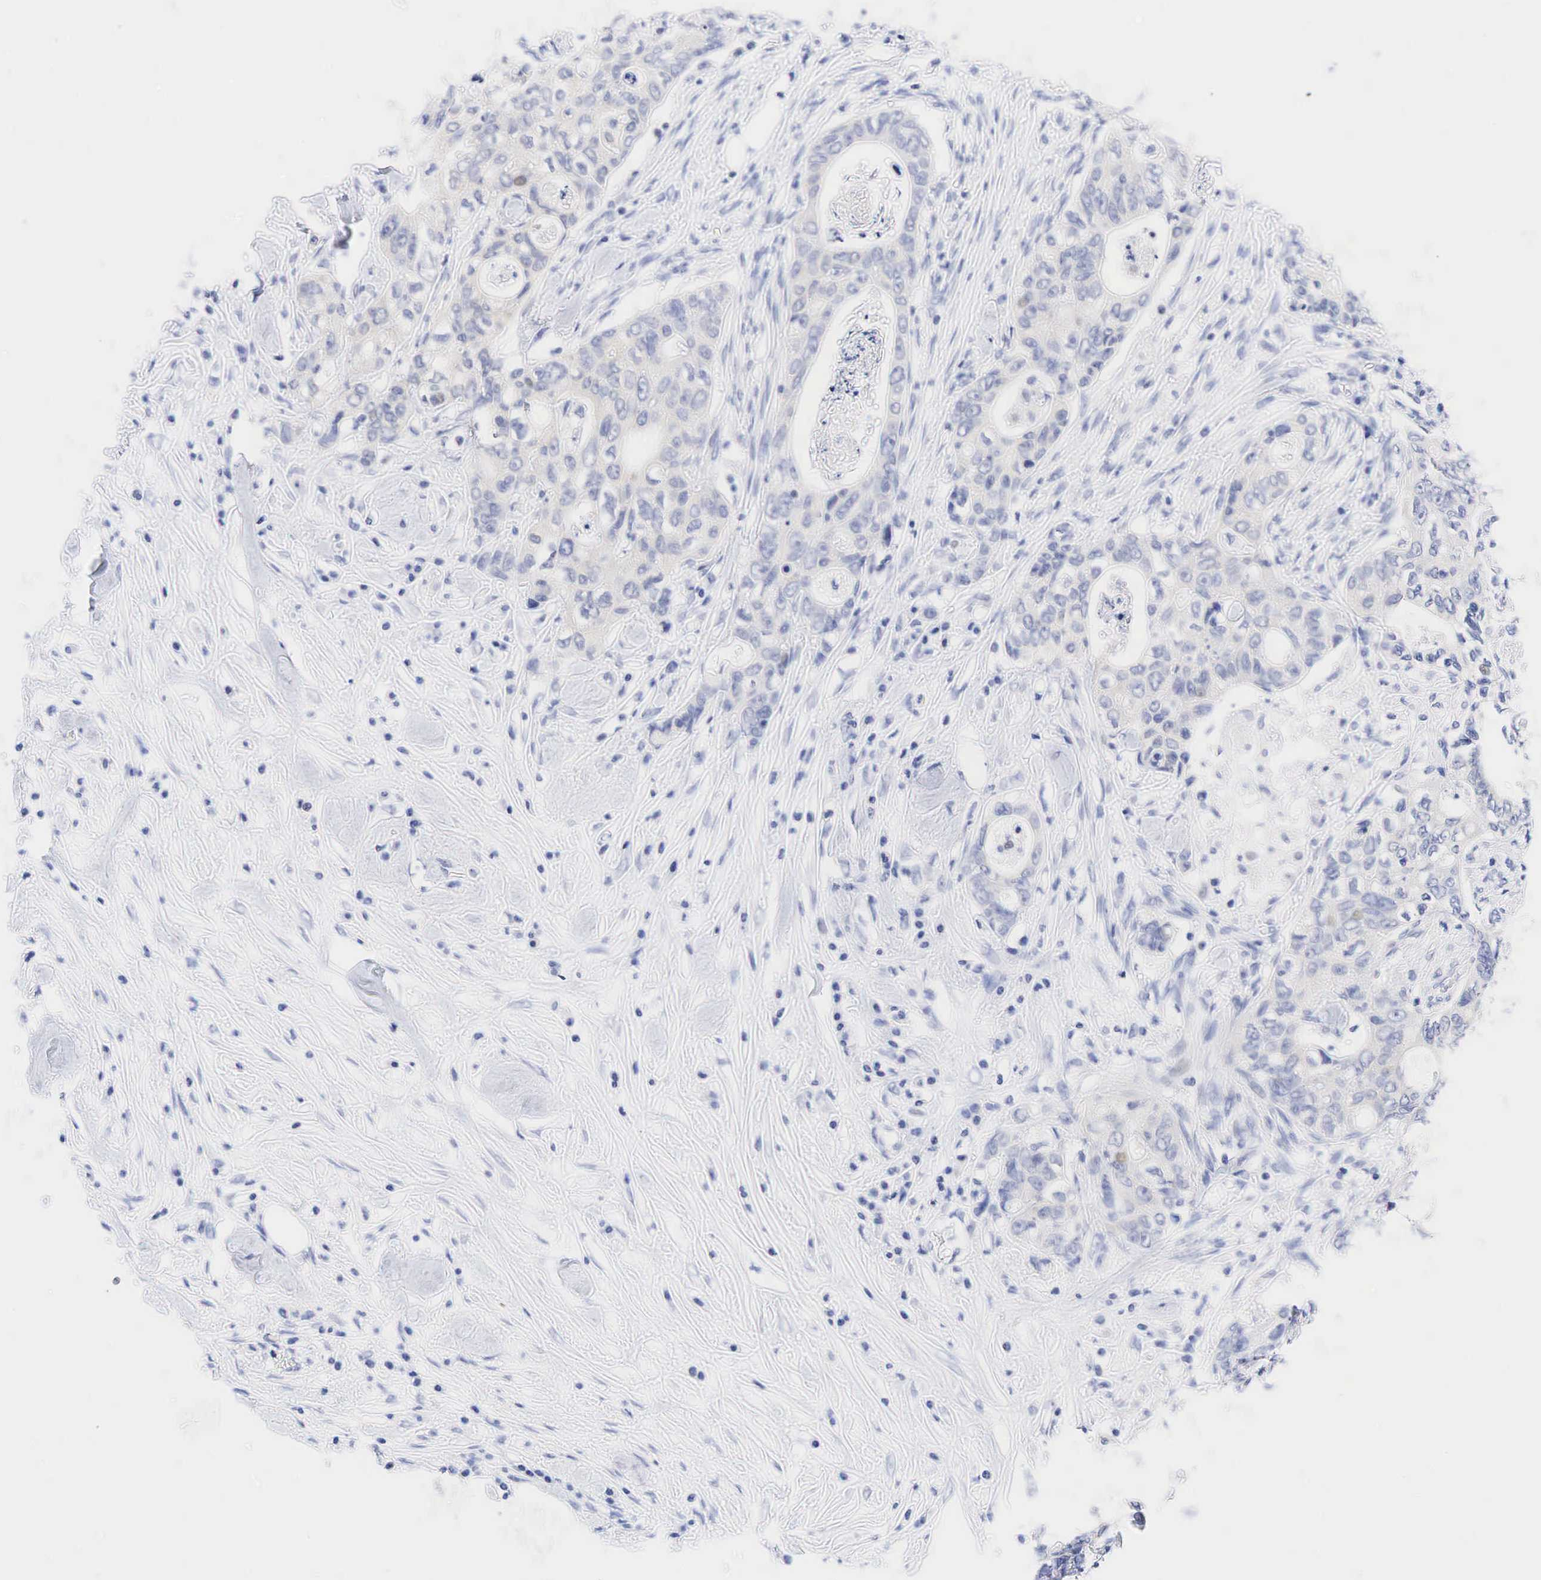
{"staining": {"intensity": "negative", "quantity": "none", "location": "none"}, "tissue": "colorectal cancer", "cell_type": "Tumor cells", "image_type": "cancer", "snomed": [{"axis": "morphology", "description": "Adenocarcinoma, NOS"}, {"axis": "topography", "description": "Rectum"}], "caption": "Colorectal adenocarcinoma stained for a protein using immunohistochemistry (IHC) displays no staining tumor cells.", "gene": "AR", "patient": {"sex": "female", "age": 57}}